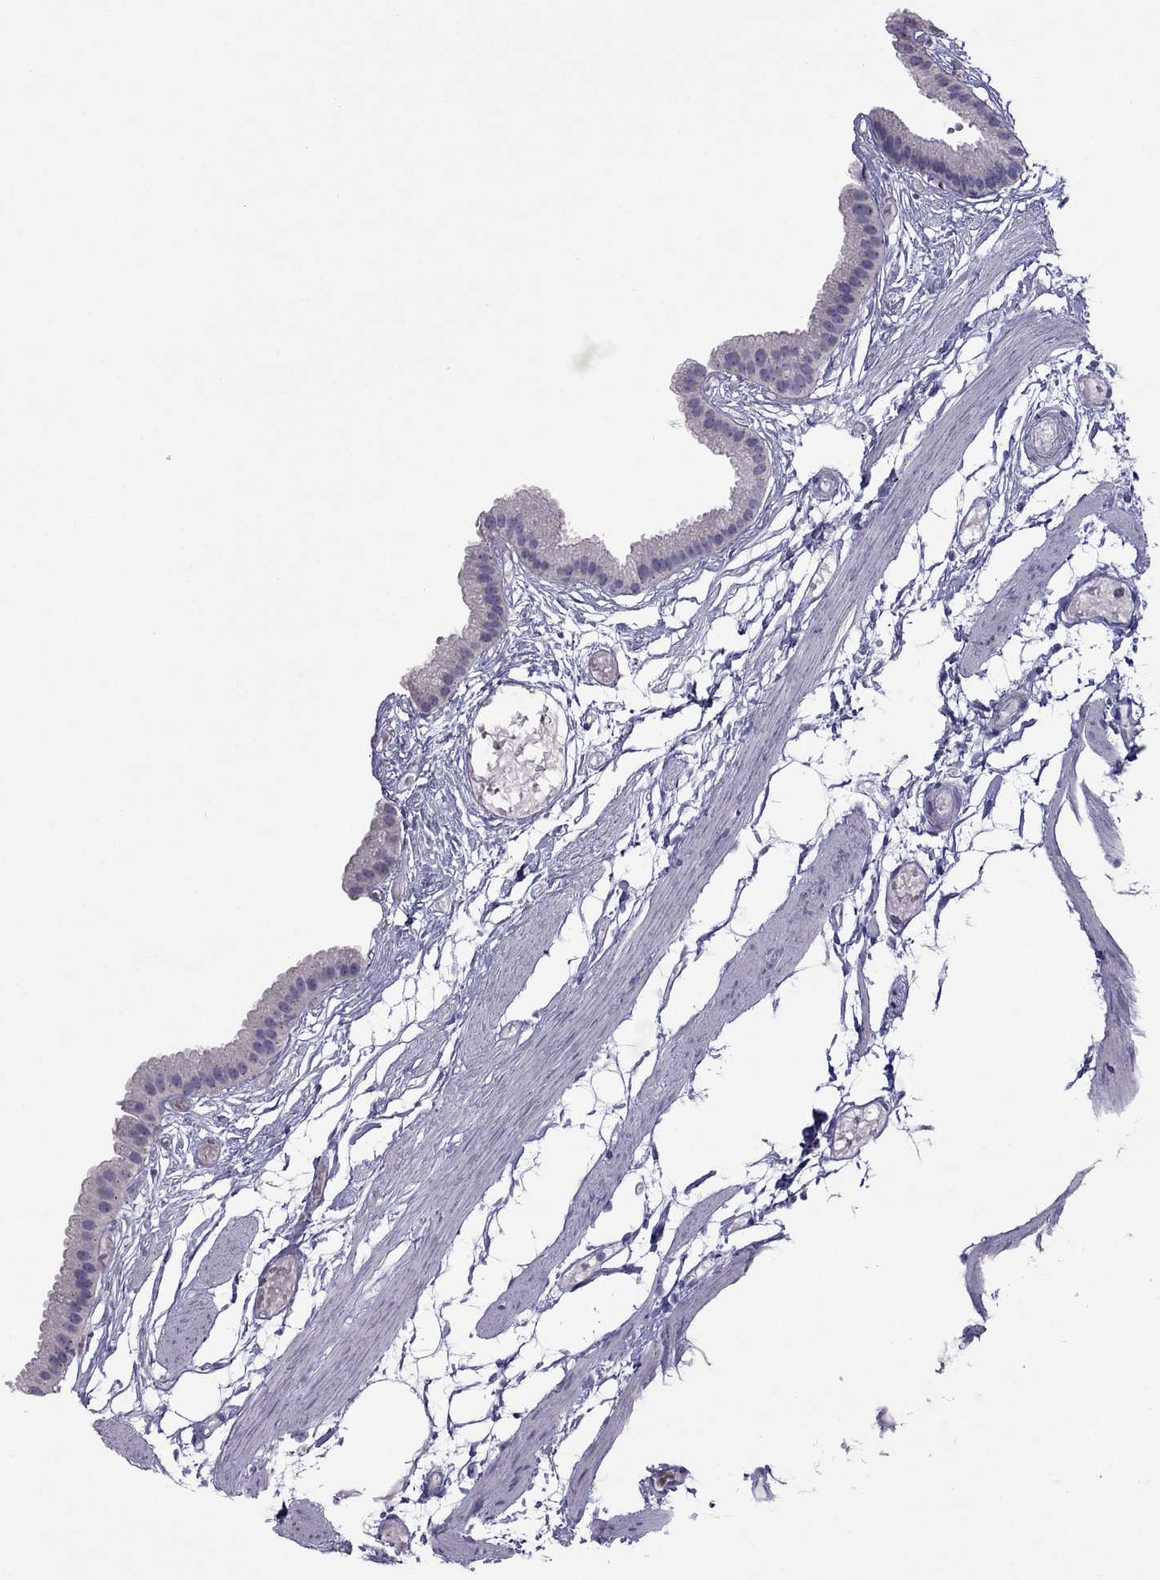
{"staining": {"intensity": "negative", "quantity": "none", "location": "none"}, "tissue": "gallbladder", "cell_type": "Glandular cells", "image_type": "normal", "snomed": [{"axis": "morphology", "description": "Normal tissue, NOS"}, {"axis": "topography", "description": "Gallbladder"}], "caption": "This is an immunohistochemistry micrograph of normal gallbladder. There is no staining in glandular cells.", "gene": "MYBPH", "patient": {"sex": "female", "age": 45}}